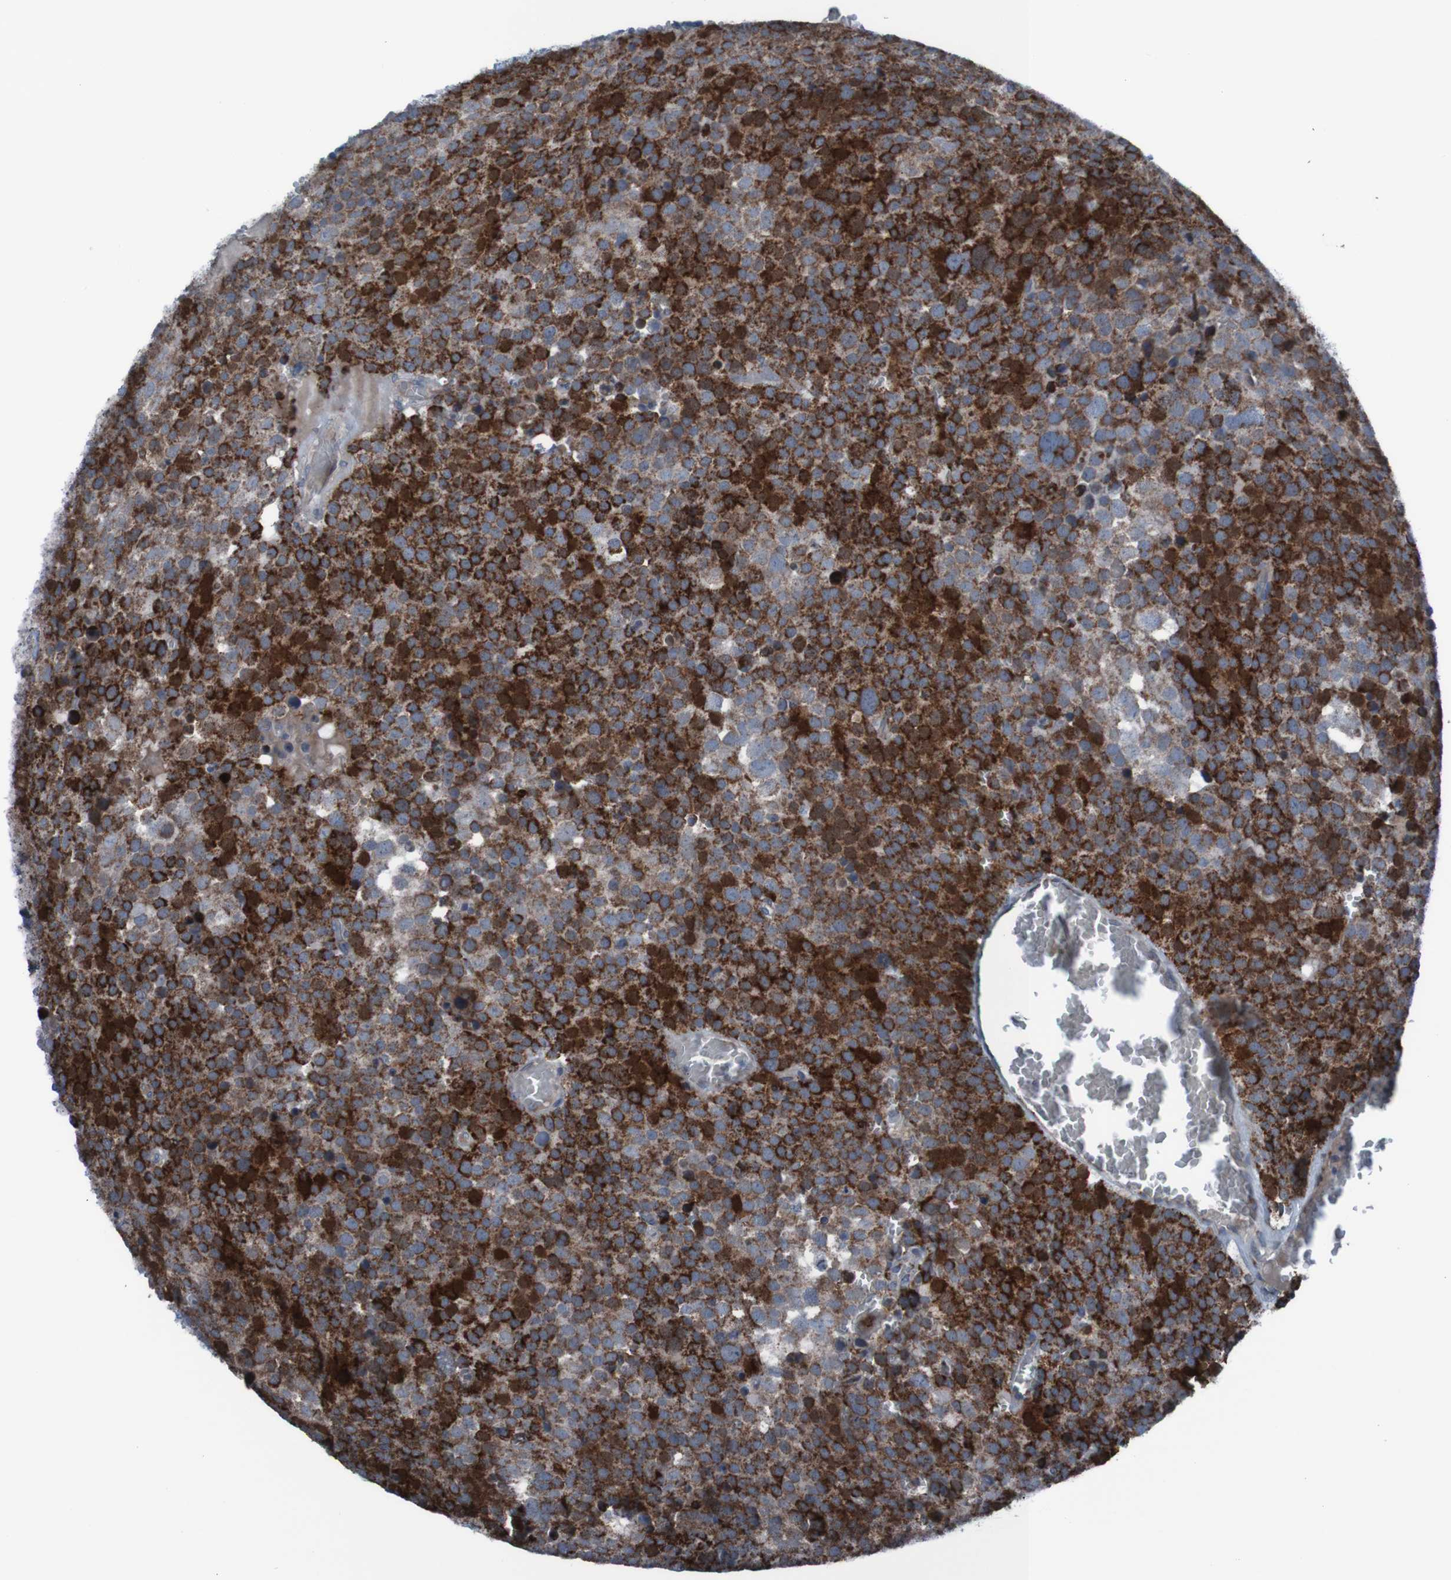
{"staining": {"intensity": "strong", "quantity": ">75%", "location": "cytoplasmic/membranous"}, "tissue": "testis cancer", "cell_type": "Tumor cells", "image_type": "cancer", "snomed": [{"axis": "morphology", "description": "Seminoma, NOS"}, {"axis": "topography", "description": "Testis"}], "caption": "Seminoma (testis) was stained to show a protein in brown. There is high levels of strong cytoplasmic/membranous staining in about >75% of tumor cells.", "gene": "UNG", "patient": {"sex": "male", "age": 71}}